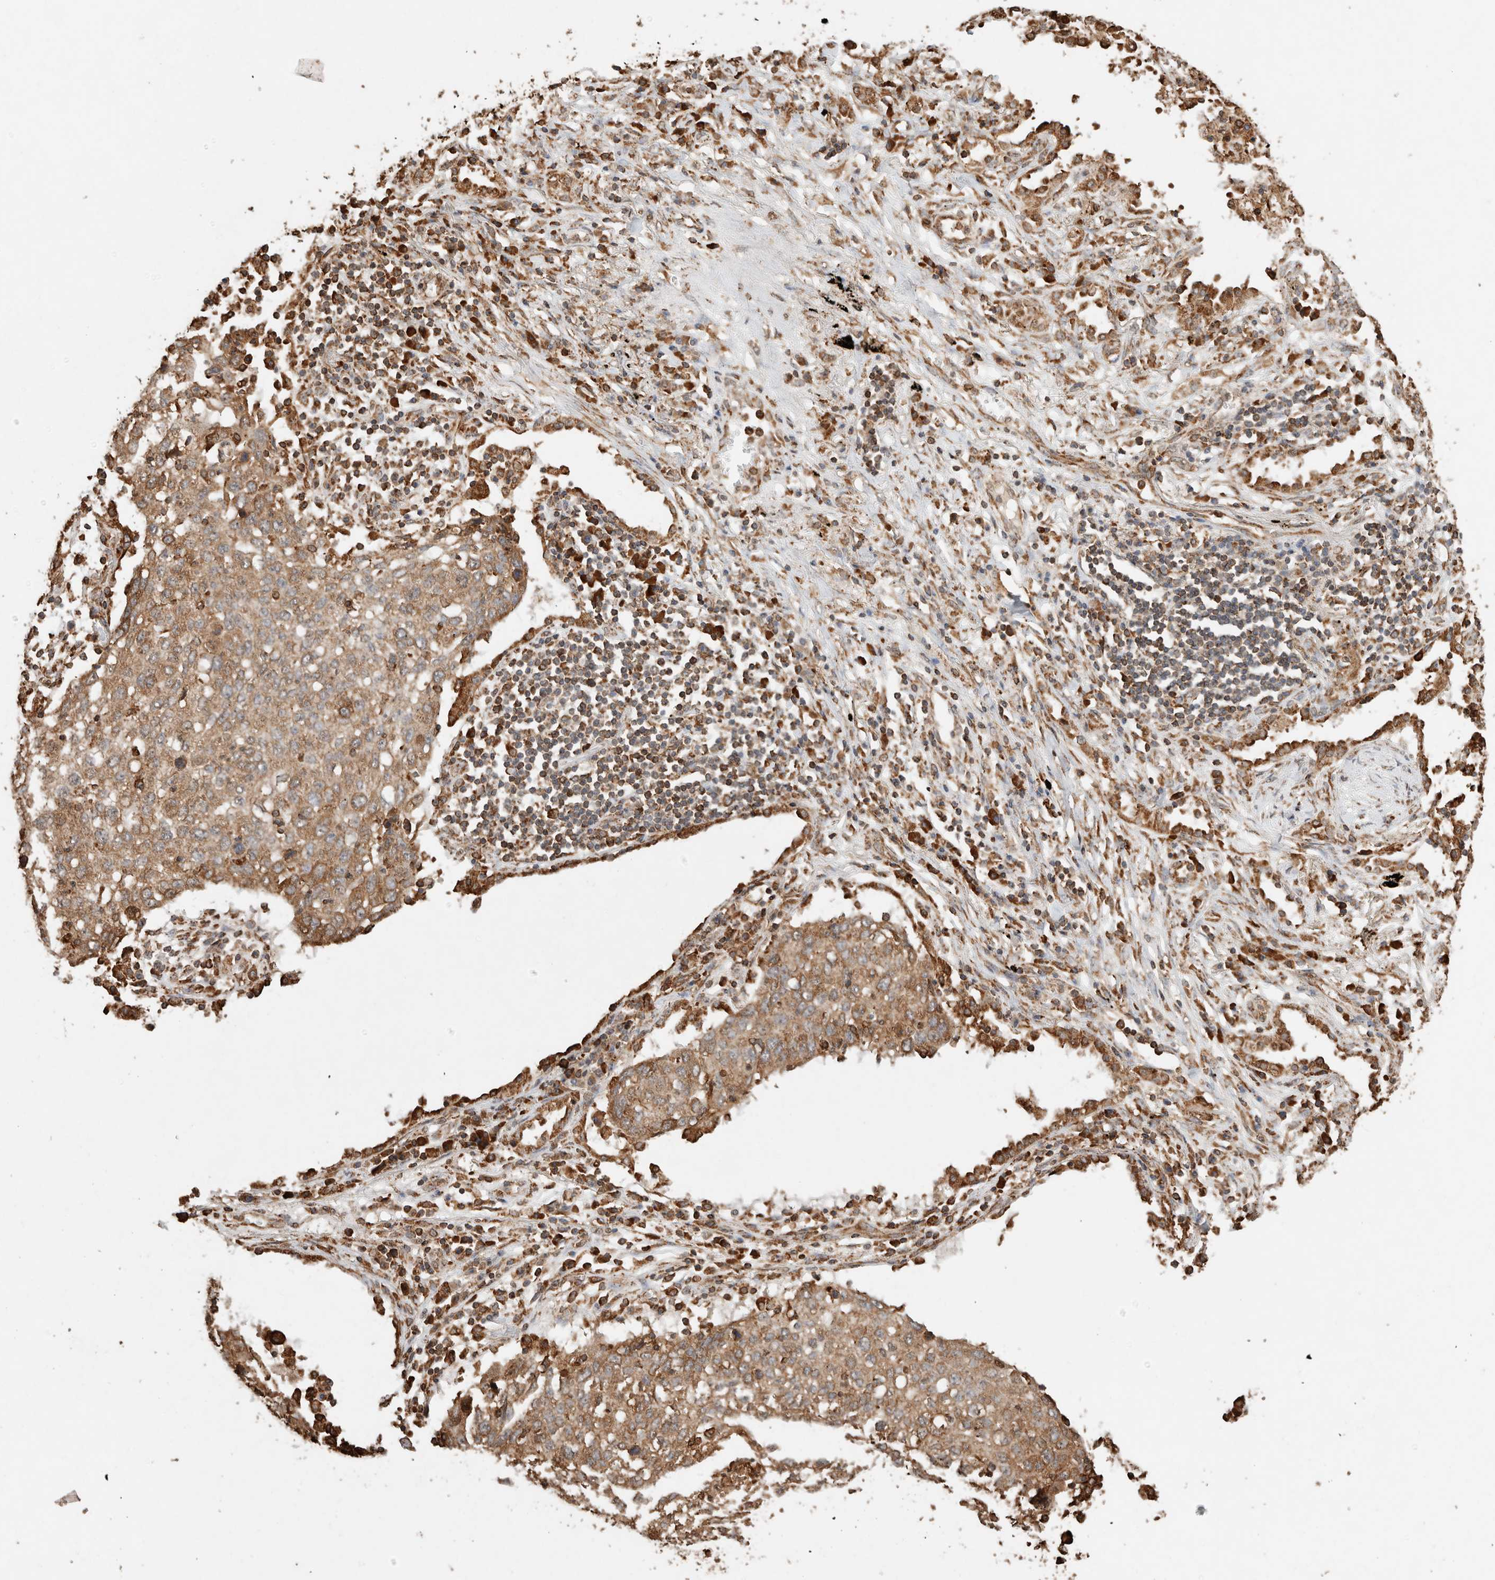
{"staining": {"intensity": "moderate", "quantity": ">75%", "location": "cytoplasmic/membranous"}, "tissue": "lung cancer", "cell_type": "Tumor cells", "image_type": "cancer", "snomed": [{"axis": "morphology", "description": "Squamous cell carcinoma, NOS"}, {"axis": "topography", "description": "Lung"}], "caption": "The immunohistochemical stain highlights moderate cytoplasmic/membranous expression in tumor cells of squamous cell carcinoma (lung) tissue.", "gene": "ERAP1", "patient": {"sex": "female", "age": 63}}